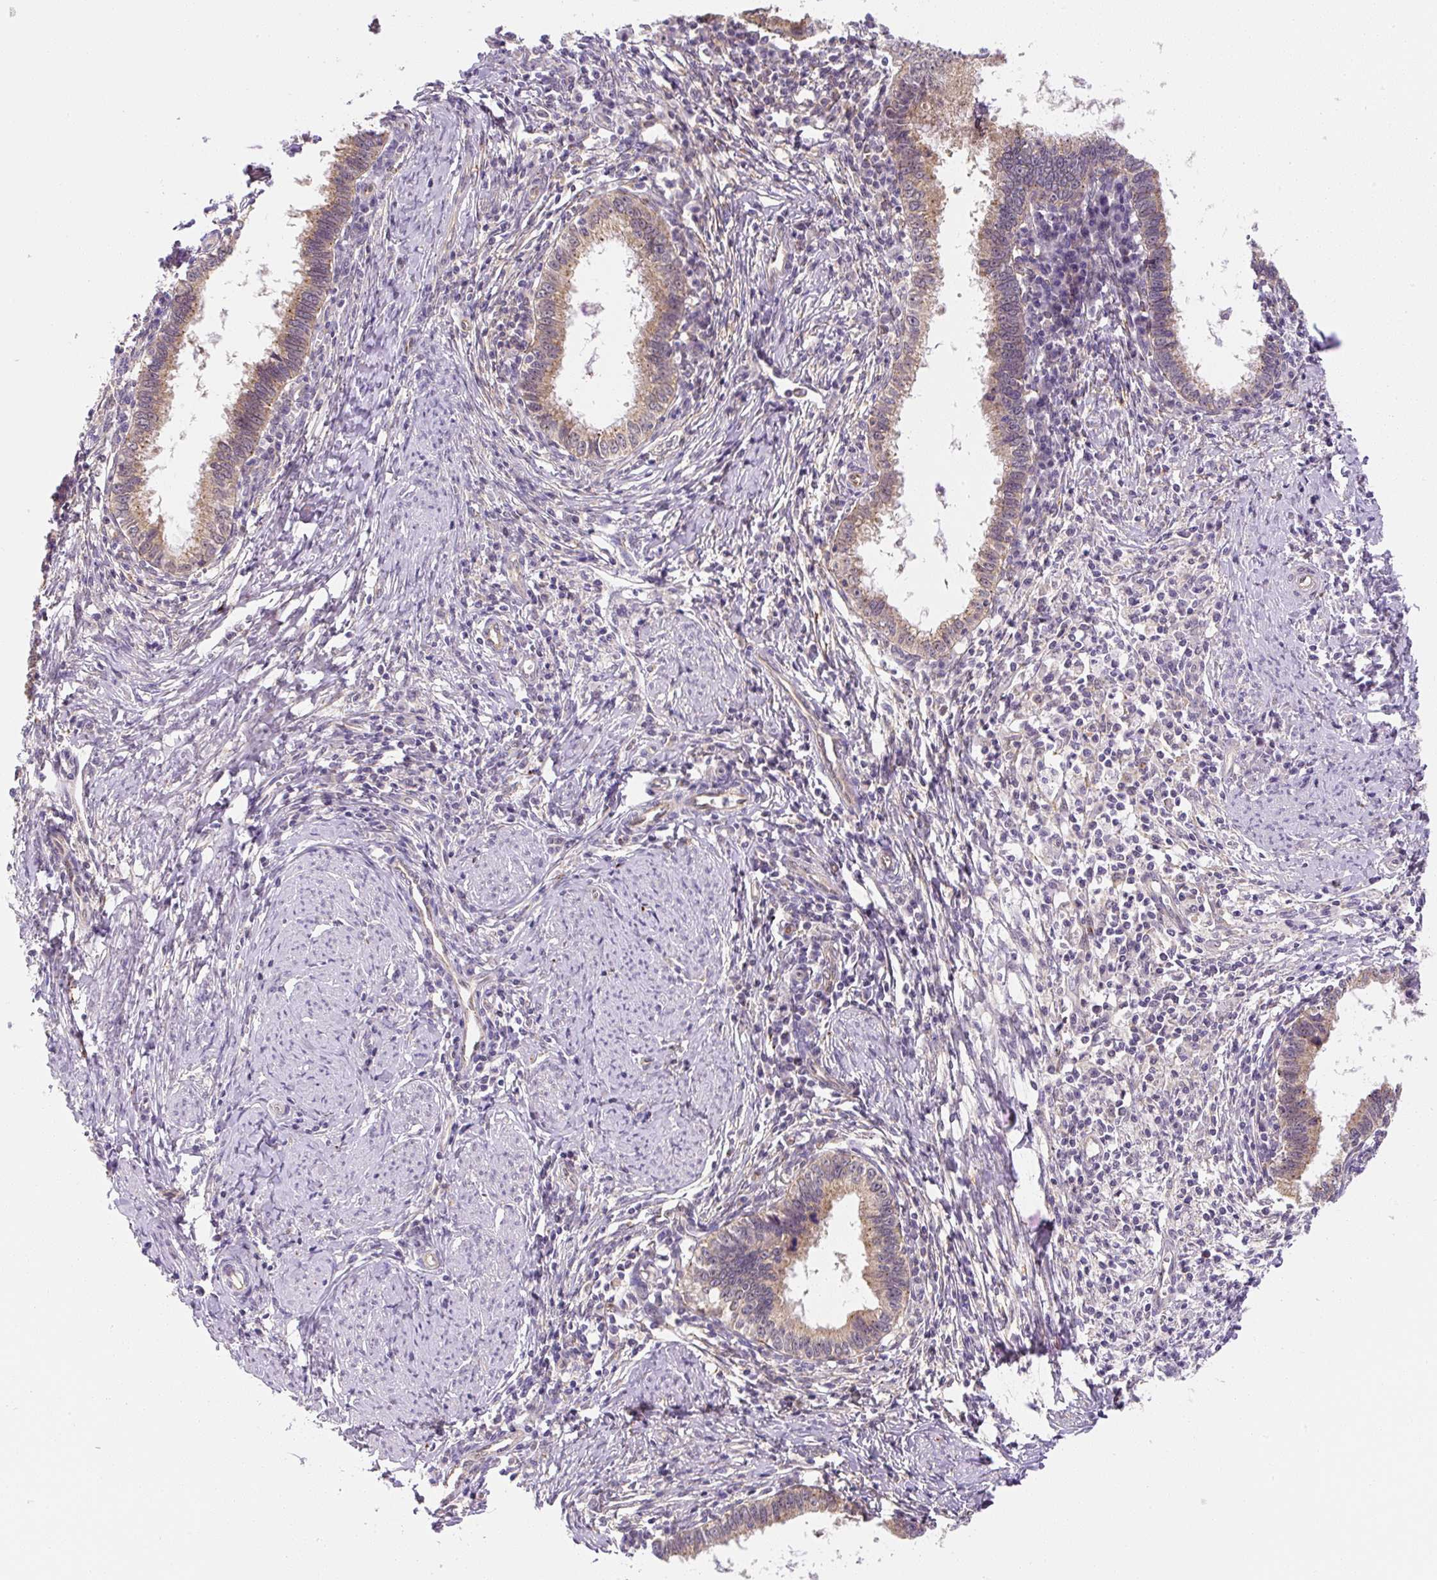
{"staining": {"intensity": "moderate", "quantity": ">75%", "location": "cytoplasmic/membranous"}, "tissue": "cervical cancer", "cell_type": "Tumor cells", "image_type": "cancer", "snomed": [{"axis": "morphology", "description": "Adenocarcinoma, NOS"}, {"axis": "topography", "description": "Cervix"}], "caption": "This micrograph displays immunohistochemistry staining of cervical cancer (adenocarcinoma), with medium moderate cytoplasmic/membranous expression in approximately >75% of tumor cells.", "gene": "PLA2G4A", "patient": {"sex": "female", "age": 36}}